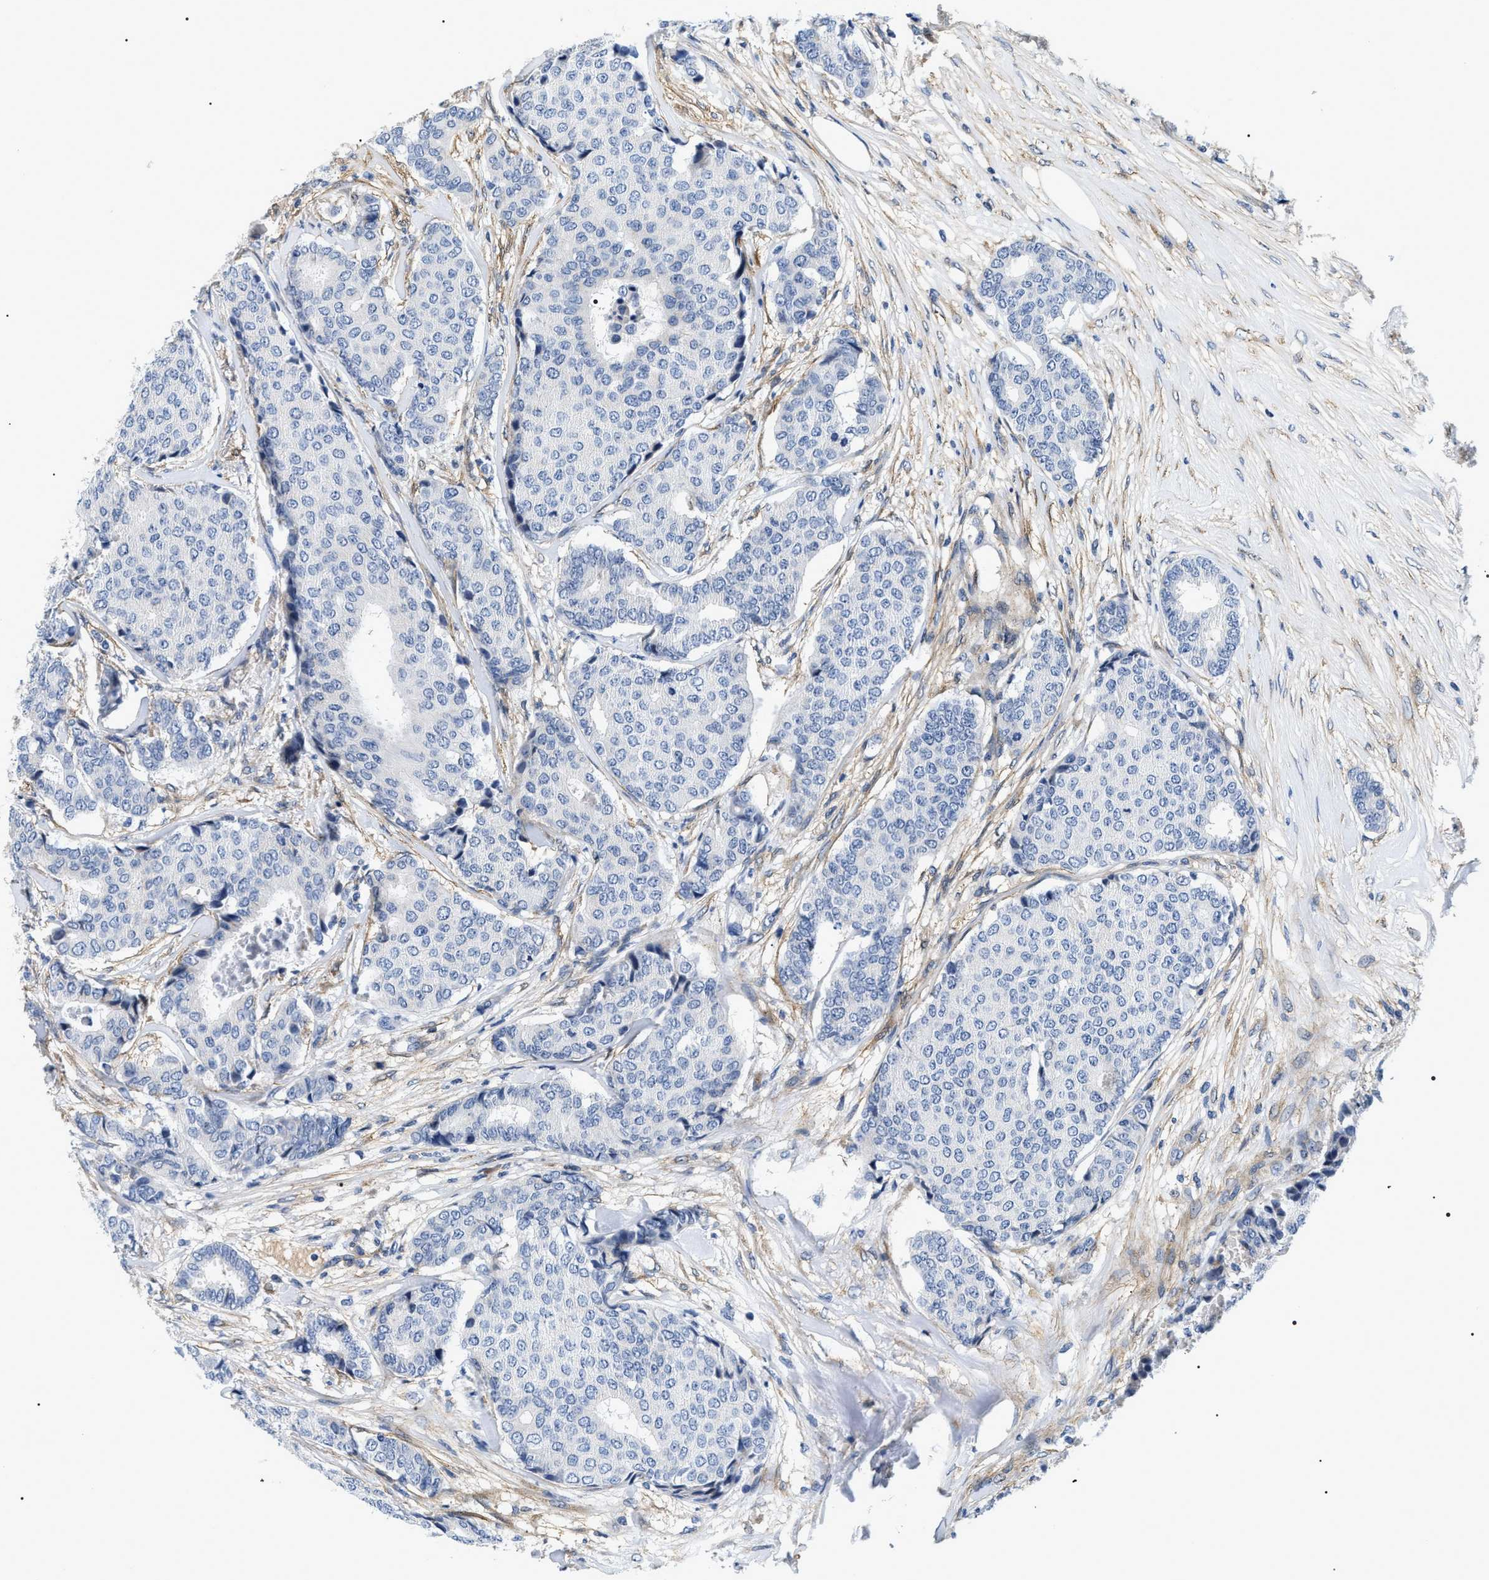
{"staining": {"intensity": "negative", "quantity": "none", "location": "none"}, "tissue": "breast cancer", "cell_type": "Tumor cells", "image_type": "cancer", "snomed": [{"axis": "morphology", "description": "Duct carcinoma"}, {"axis": "topography", "description": "Breast"}], "caption": "Immunohistochemical staining of human breast cancer (infiltrating ductal carcinoma) reveals no significant staining in tumor cells.", "gene": "BAG2", "patient": {"sex": "female", "age": 75}}